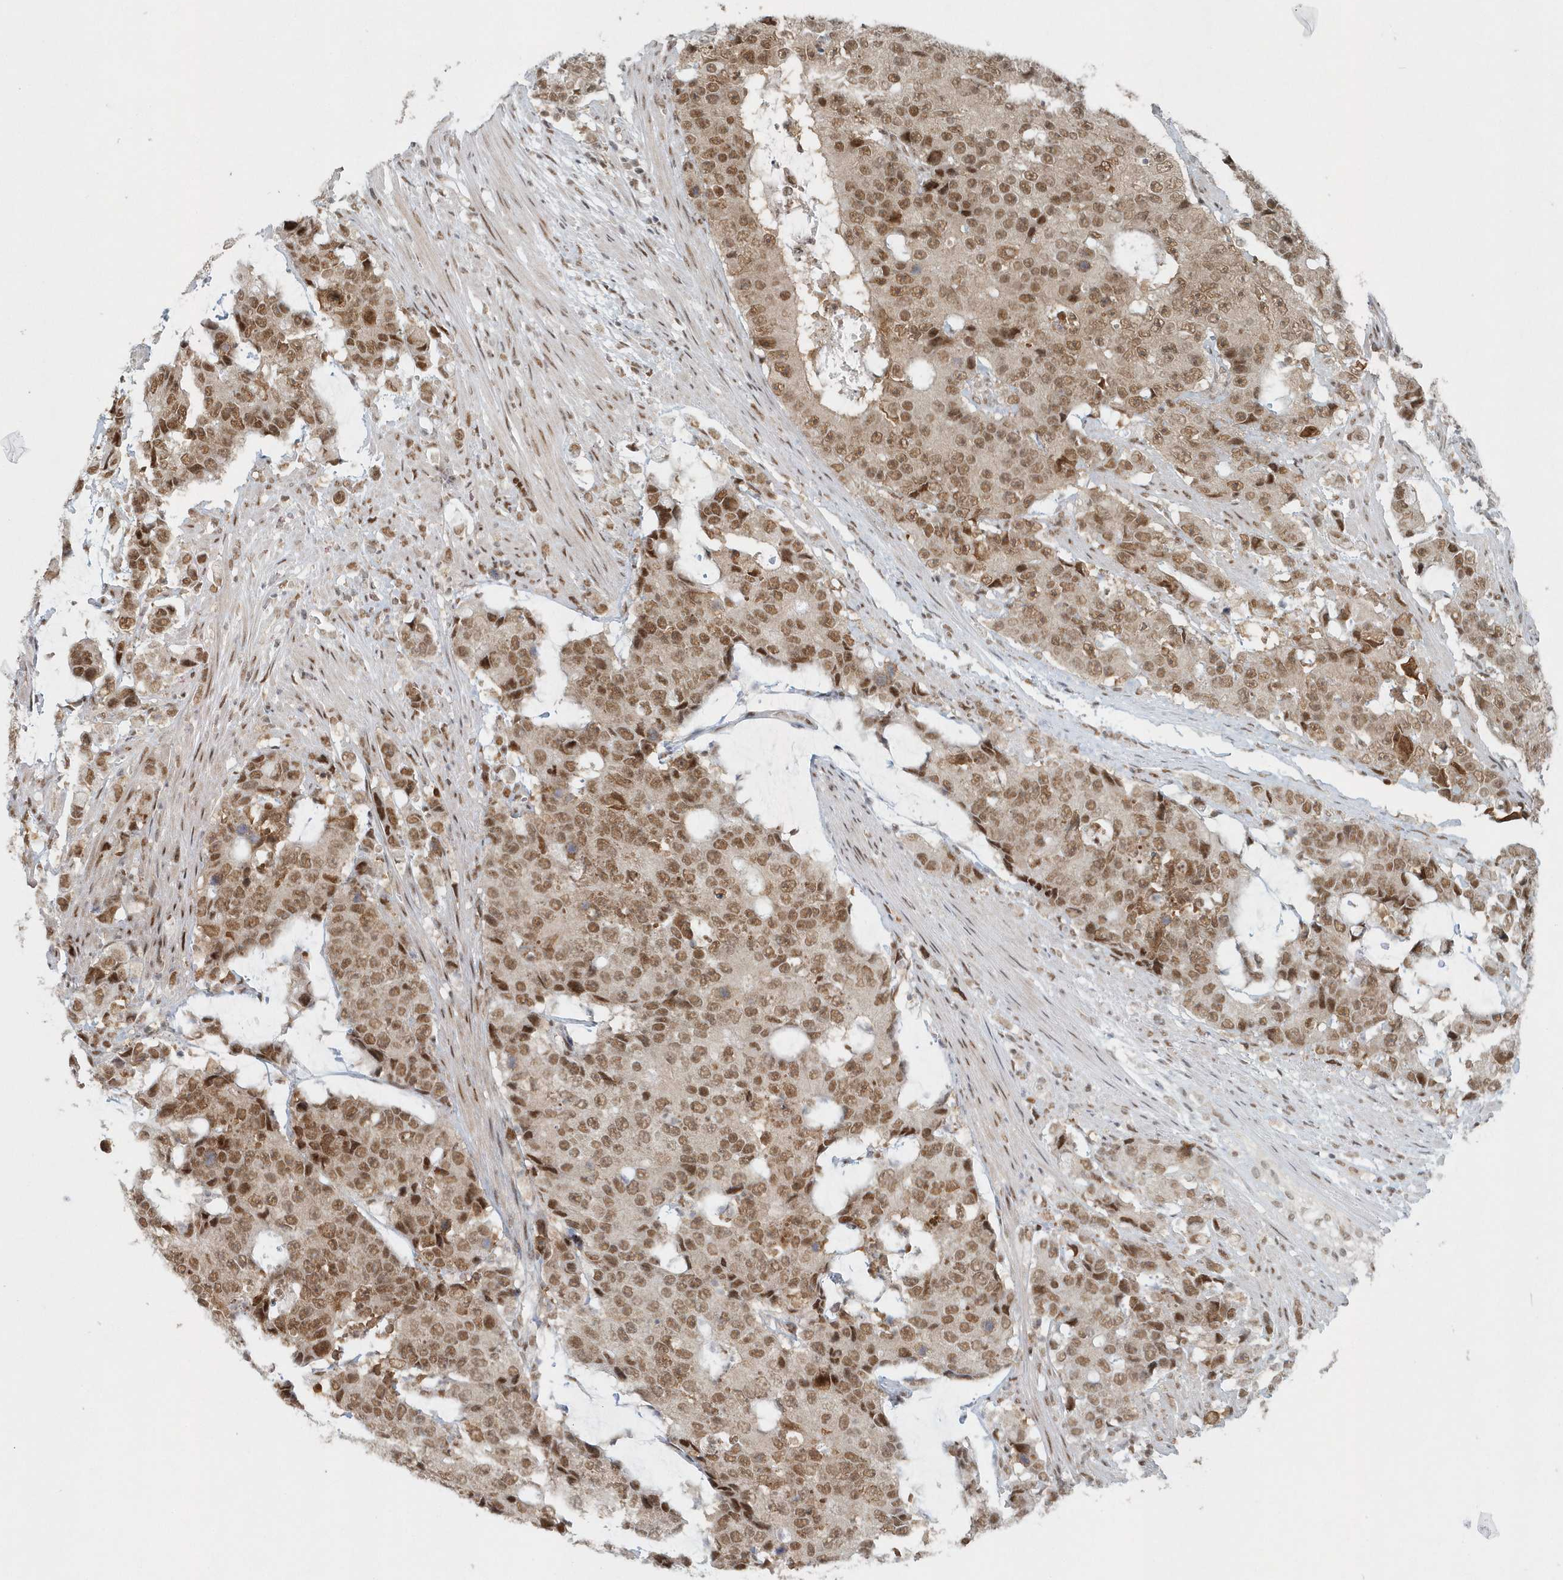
{"staining": {"intensity": "moderate", "quantity": ">75%", "location": "nuclear"}, "tissue": "colorectal cancer", "cell_type": "Tumor cells", "image_type": "cancer", "snomed": [{"axis": "morphology", "description": "Adenocarcinoma, NOS"}, {"axis": "topography", "description": "Colon"}], "caption": "Moderate nuclear expression is appreciated in about >75% of tumor cells in colorectal adenocarcinoma. (brown staining indicates protein expression, while blue staining denotes nuclei).", "gene": "YTHDC1", "patient": {"sex": "female", "age": 86}}